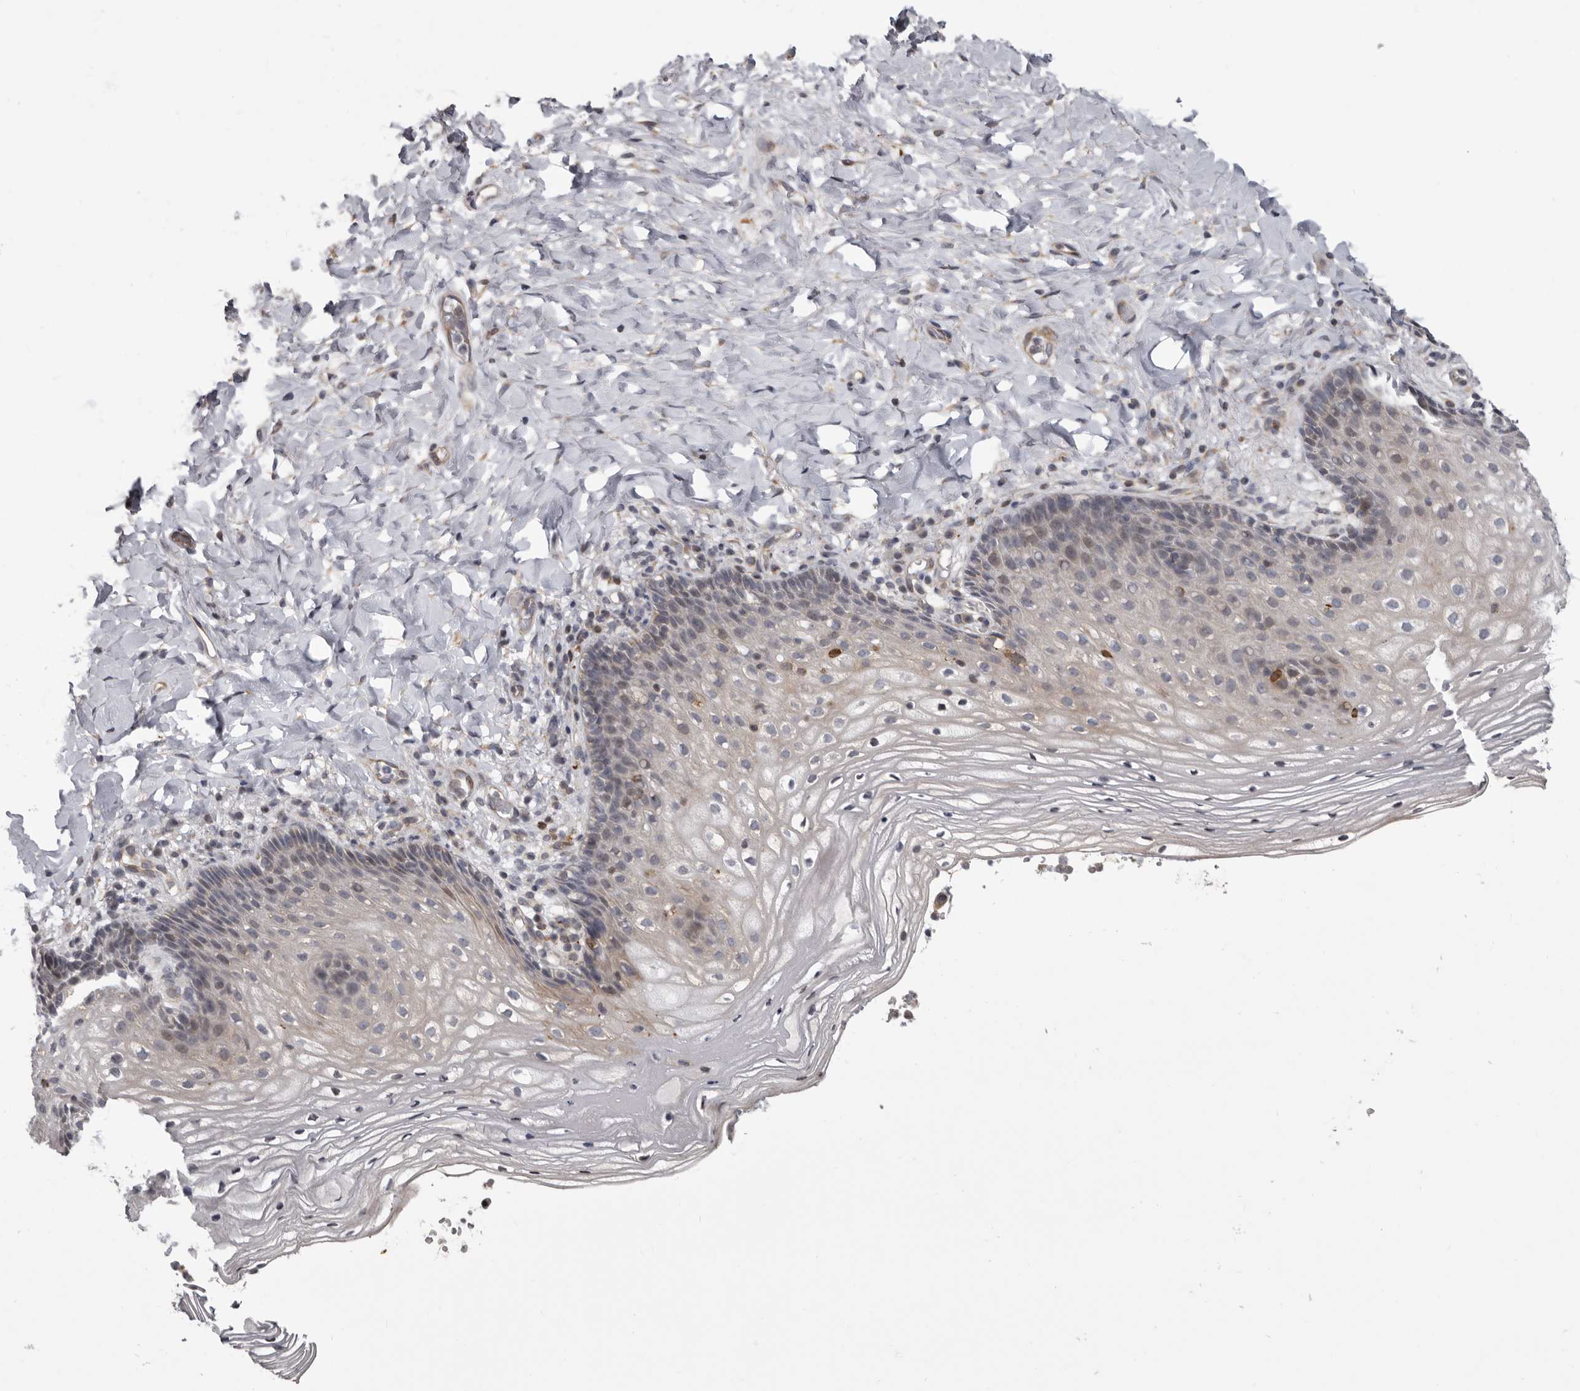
{"staining": {"intensity": "negative", "quantity": "none", "location": "none"}, "tissue": "vagina", "cell_type": "Squamous epithelial cells", "image_type": "normal", "snomed": [{"axis": "morphology", "description": "Normal tissue, NOS"}, {"axis": "topography", "description": "Vagina"}], "caption": "This is an immunohistochemistry (IHC) micrograph of benign vagina. There is no positivity in squamous epithelial cells.", "gene": "FGFR4", "patient": {"sex": "female", "age": 60}}